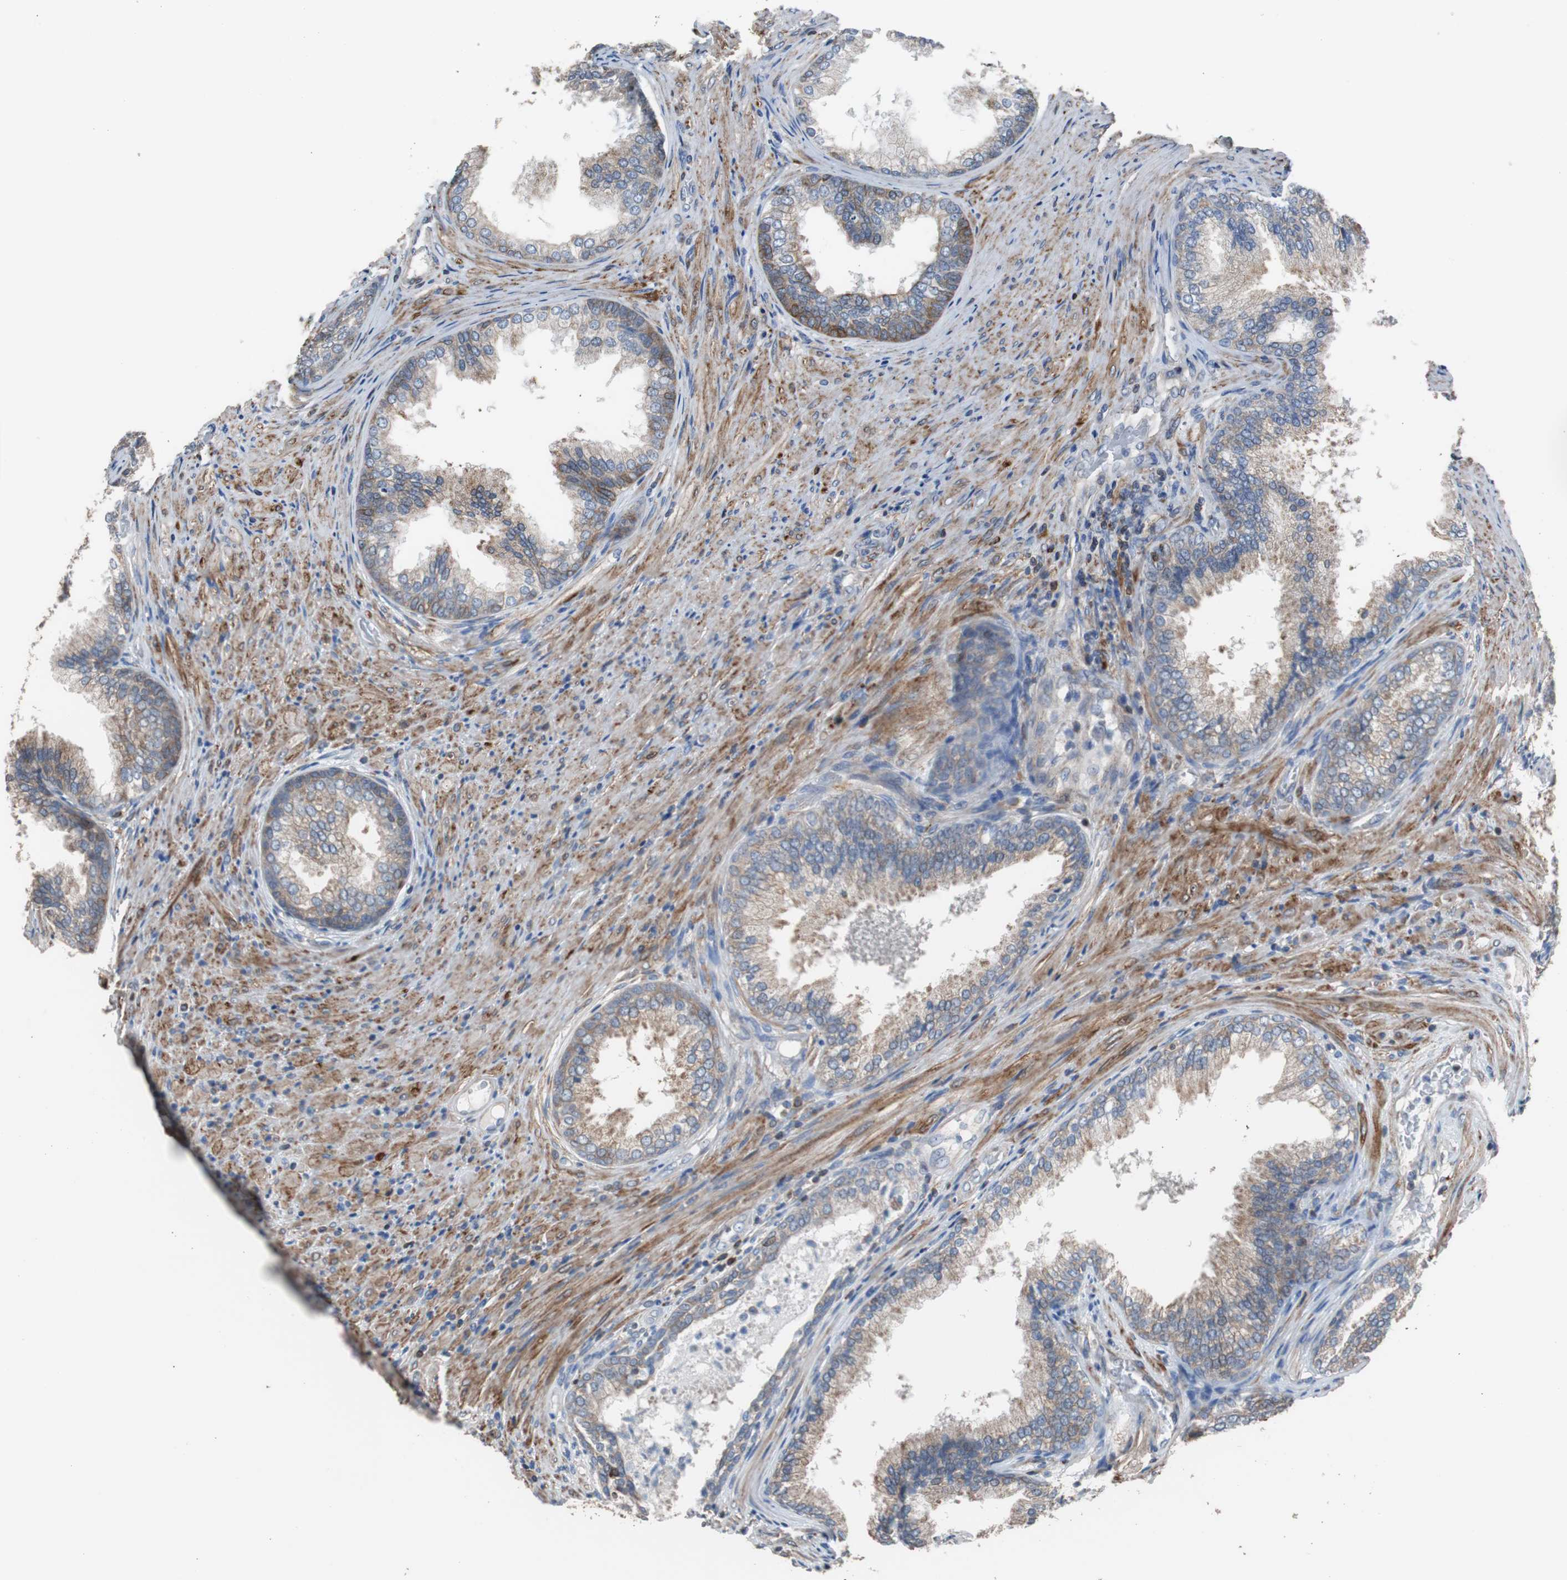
{"staining": {"intensity": "moderate", "quantity": "25%-75%", "location": "cytoplasmic/membranous"}, "tissue": "prostate", "cell_type": "Glandular cells", "image_type": "normal", "snomed": [{"axis": "morphology", "description": "Normal tissue, NOS"}, {"axis": "topography", "description": "Prostate"}], "caption": "DAB (3,3'-diaminobenzidine) immunohistochemical staining of normal prostate shows moderate cytoplasmic/membranous protein staining in about 25%-75% of glandular cells. (Brightfield microscopy of DAB IHC at high magnification).", "gene": "PBXIP1", "patient": {"sex": "male", "age": 76}}